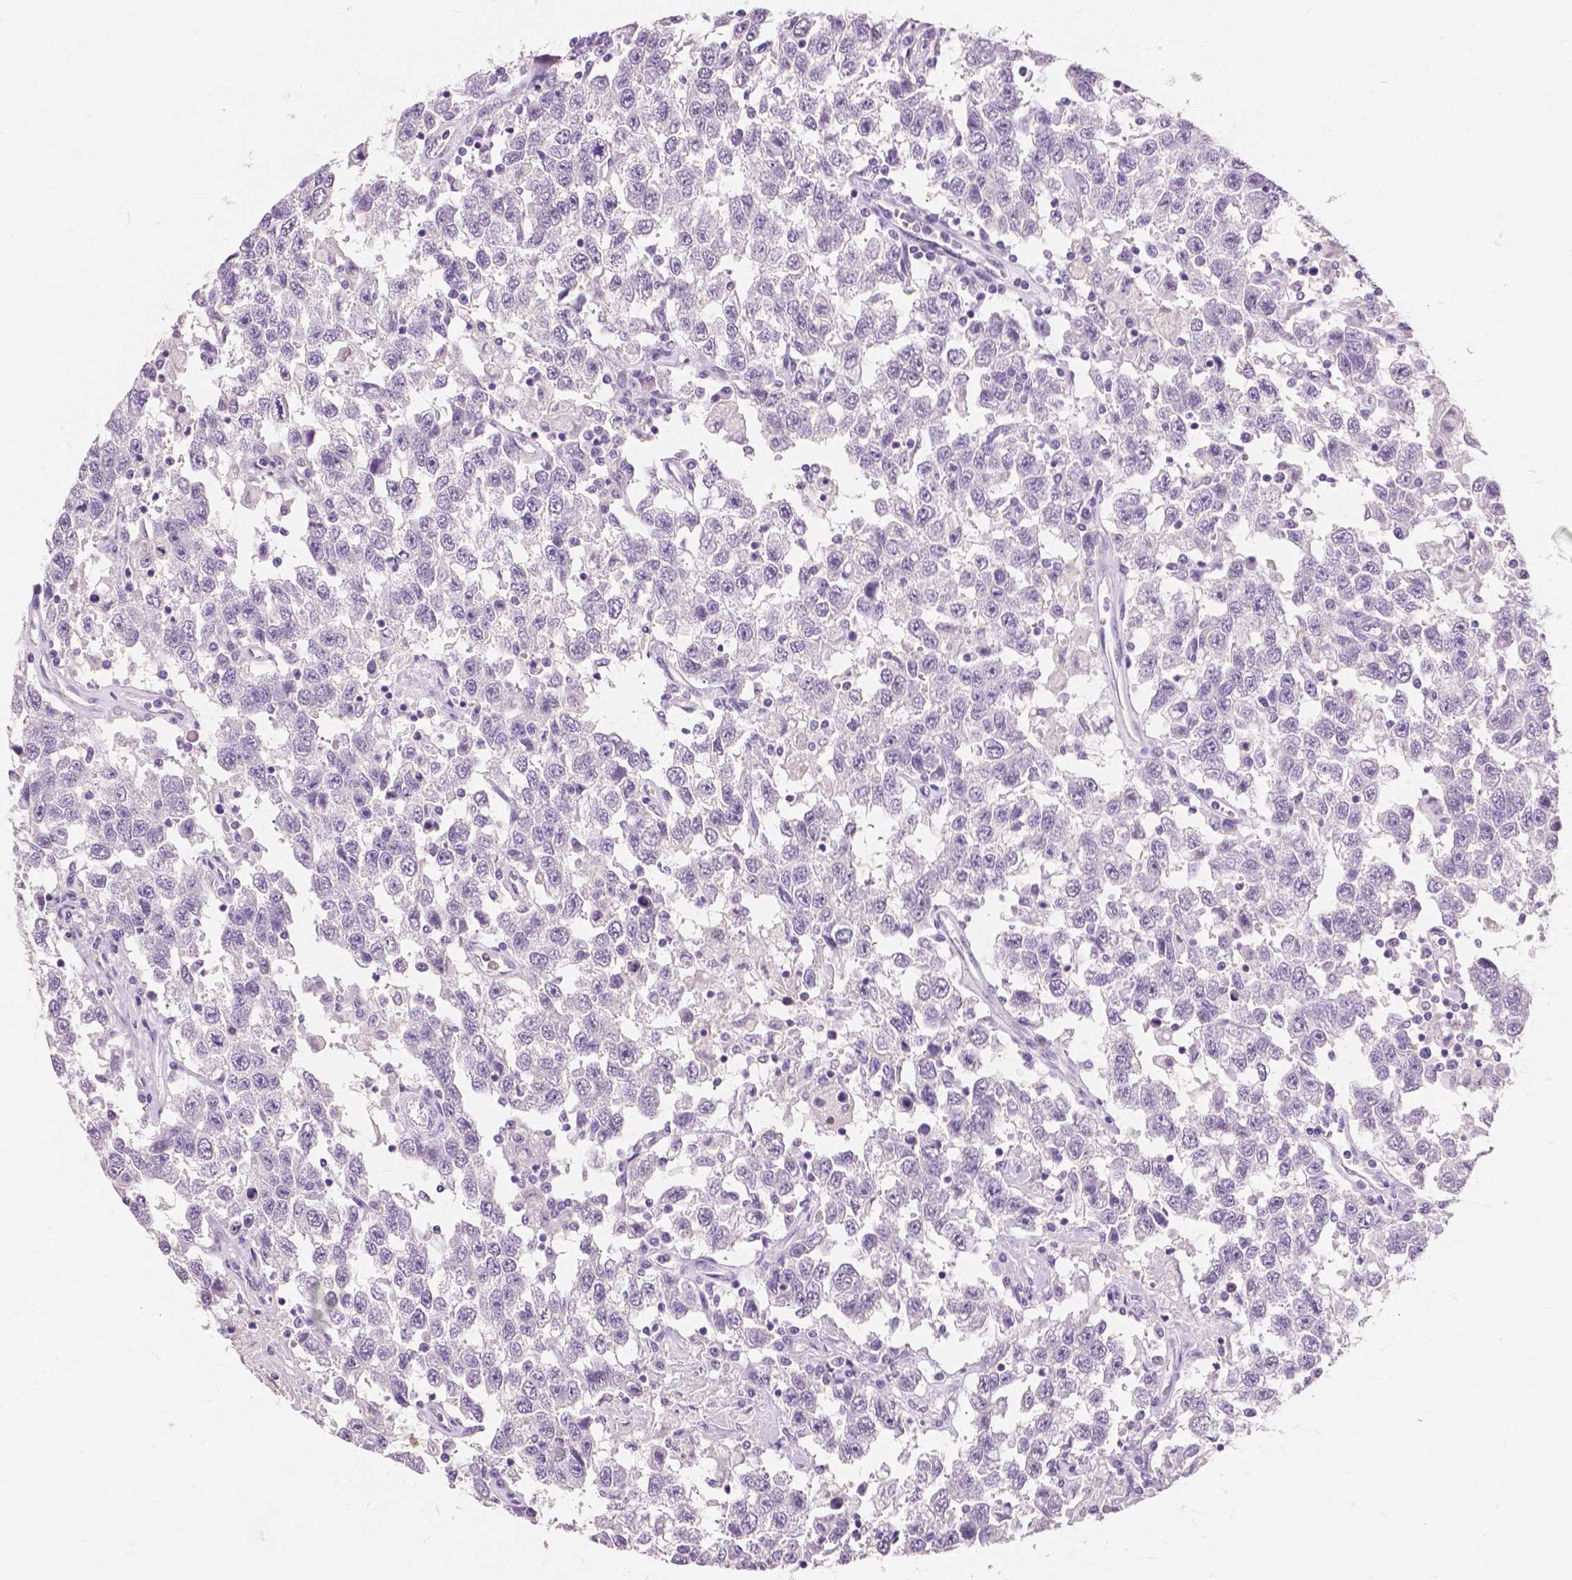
{"staining": {"intensity": "negative", "quantity": "none", "location": "none"}, "tissue": "testis cancer", "cell_type": "Tumor cells", "image_type": "cancer", "snomed": [{"axis": "morphology", "description": "Seminoma, NOS"}, {"axis": "topography", "description": "Testis"}], "caption": "Tumor cells show no significant protein positivity in testis cancer. (DAB immunohistochemistry visualized using brightfield microscopy, high magnification).", "gene": "CXCR2", "patient": {"sex": "male", "age": 41}}